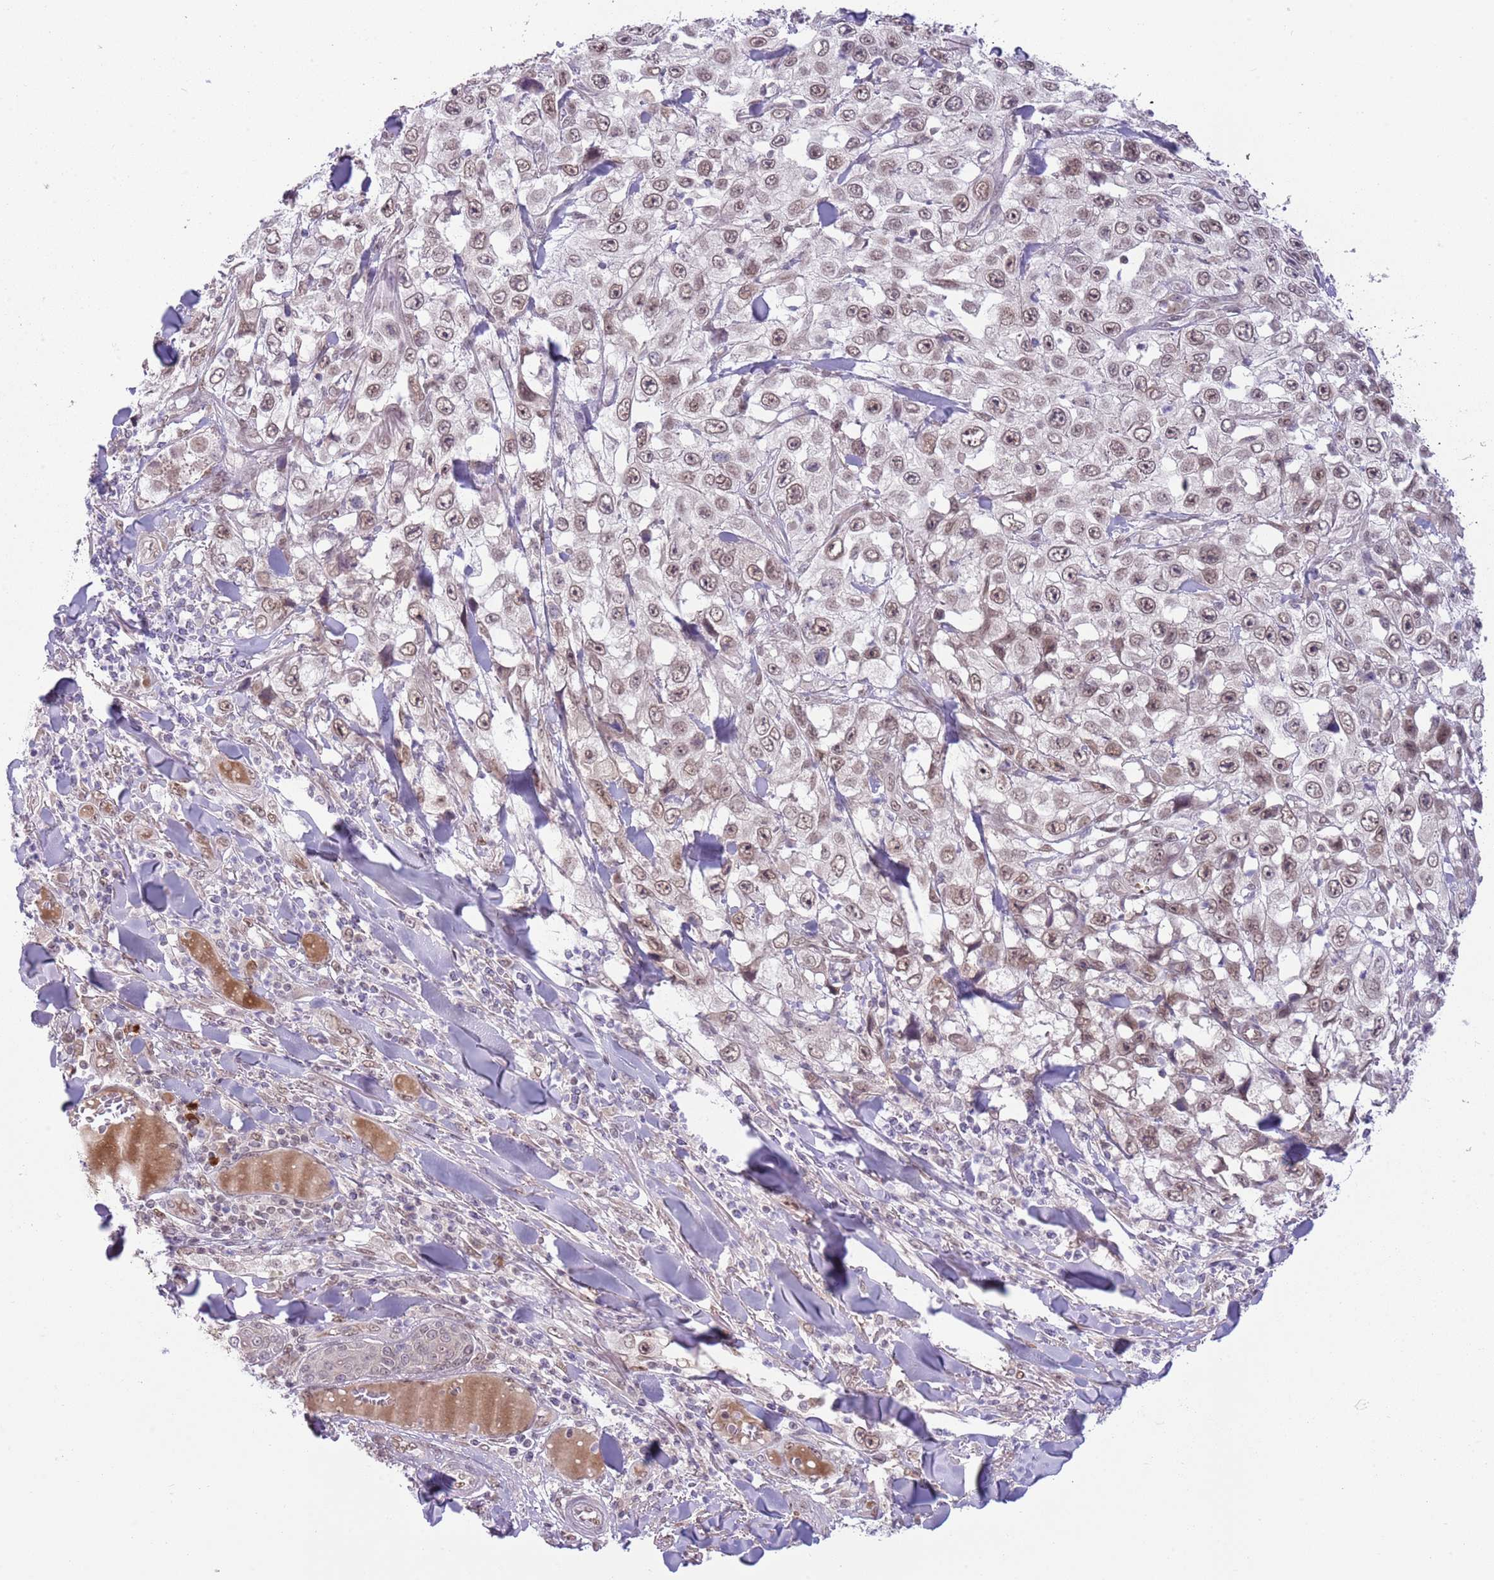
{"staining": {"intensity": "moderate", "quantity": ">75%", "location": "cytoplasmic/membranous"}, "tissue": "skin cancer", "cell_type": "Tumor cells", "image_type": "cancer", "snomed": [{"axis": "morphology", "description": "Squamous cell carcinoma, NOS"}, {"axis": "topography", "description": "Skin"}], "caption": "Human skin squamous cell carcinoma stained with a brown dye reveals moderate cytoplasmic/membranous positive positivity in approximately >75% of tumor cells.", "gene": "TM2D1", "patient": {"sex": "male", "age": 82}}